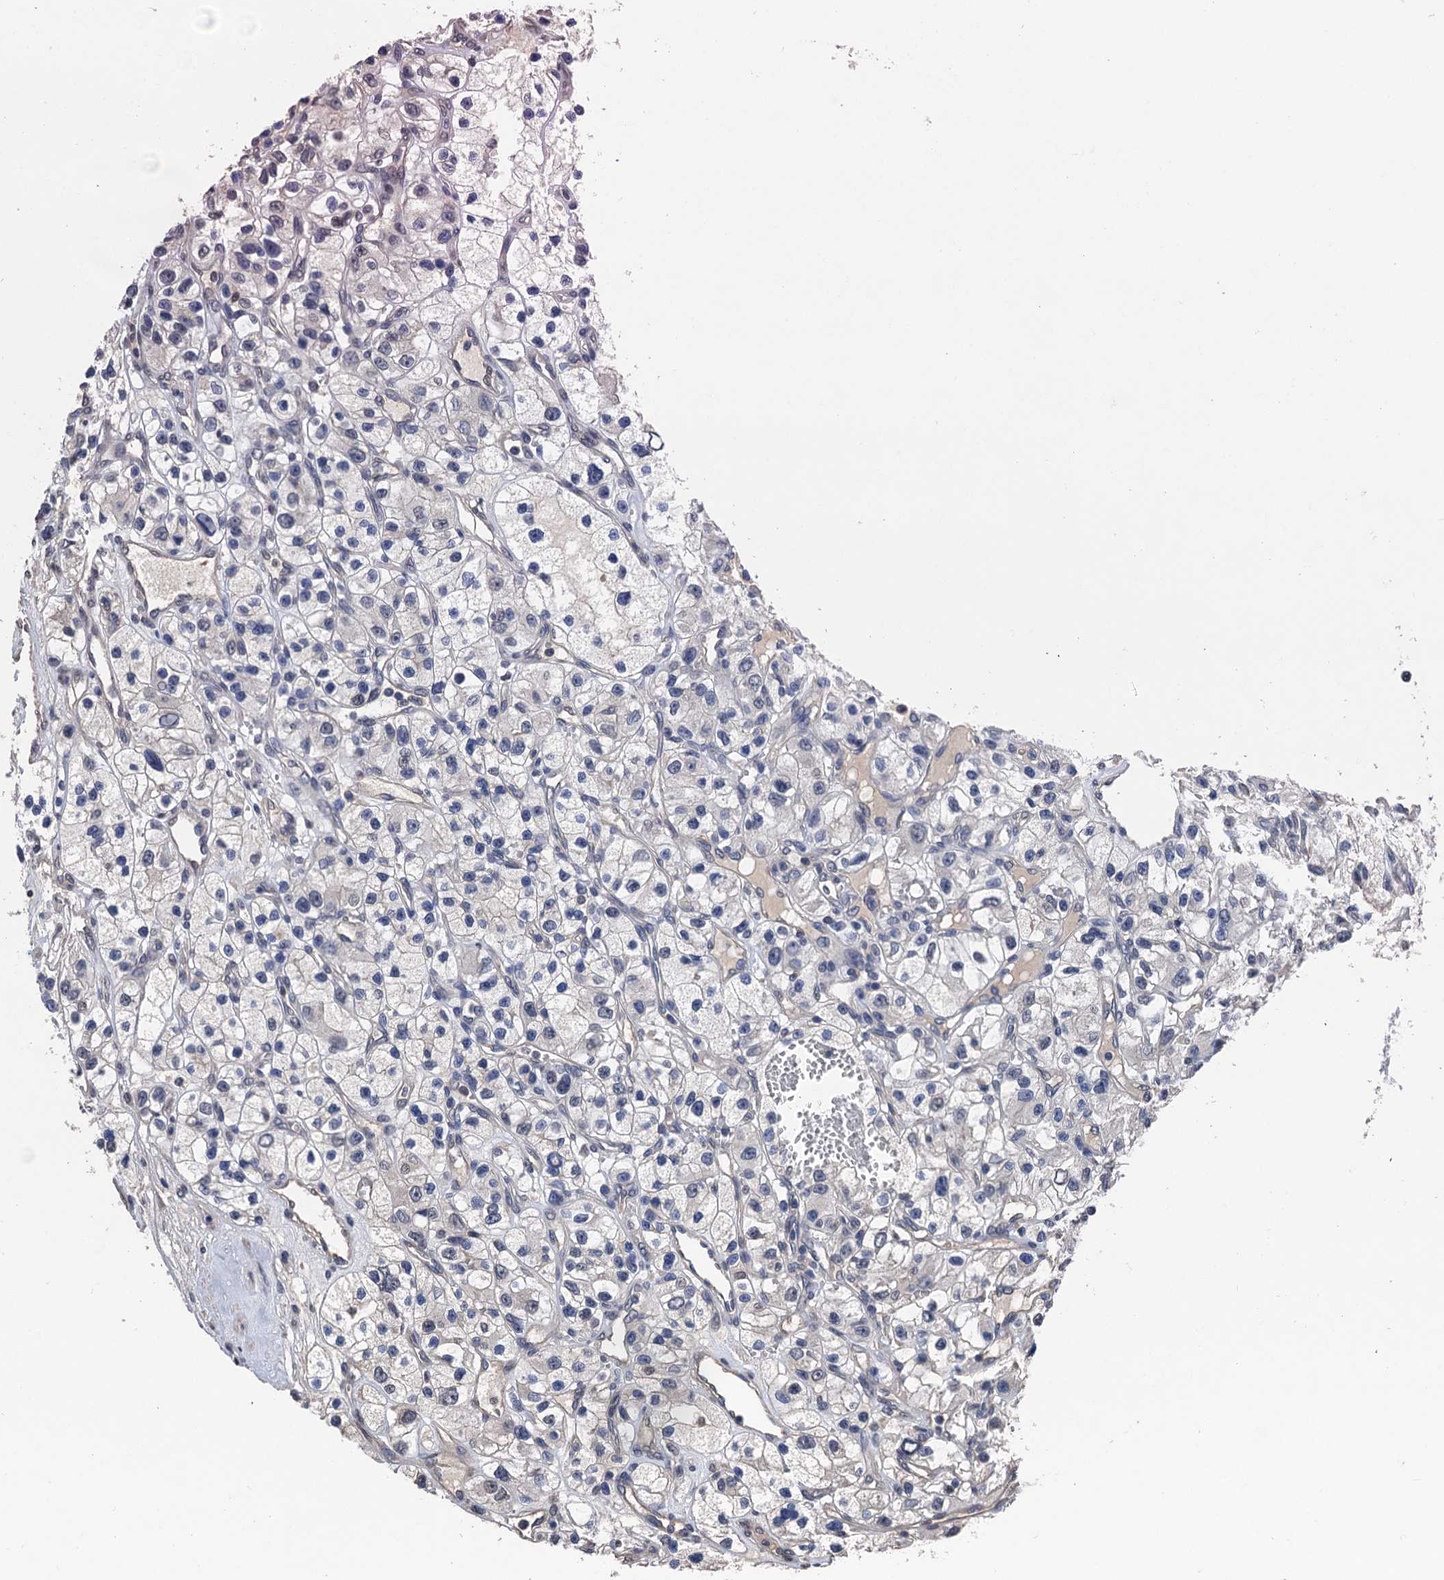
{"staining": {"intensity": "negative", "quantity": "none", "location": "none"}, "tissue": "renal cancer", "cell_type": "Tumor cells", "image_type": "cancer", "snomed": [{"axis": "morphology", "description": "Adenocarcinoma, NOS"}, {"axis": "topography", "description": "Kidney"}], "caption": "IHC of renal cancer (adenocarcinoma) reveals no expression in tumor cells. (DAB immunohistochemistry with hematoxylin counter stain).", "gene": "ART5", "patient": {"sex": "female", "age": 57}}